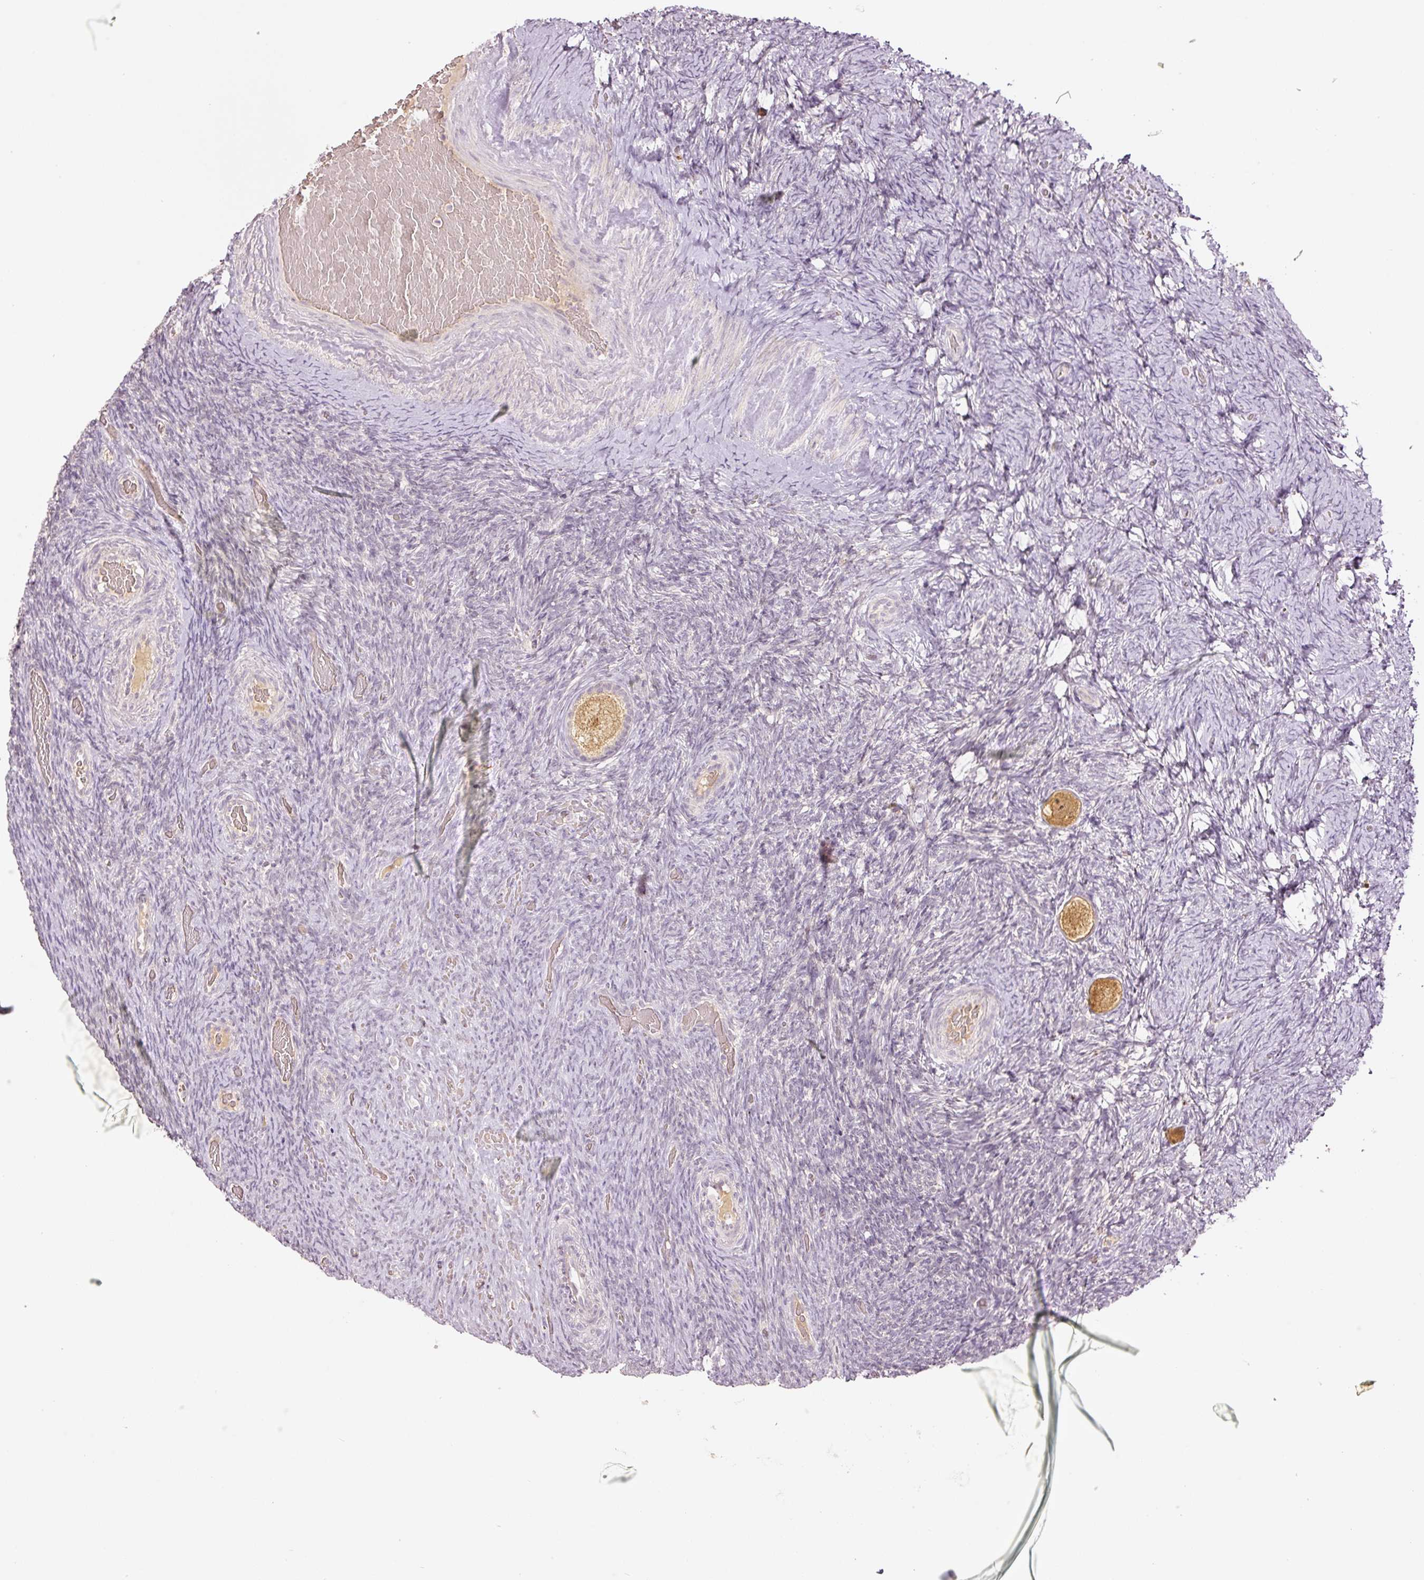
{"staining": {"intensity": "moderate", "quantity": ">75%", "location": "cytoplasmic/membranous"}, "tissue": "ovary", "cell_type": "Follicle cells", "image_type": "normal", "snomed": [{"axis": "morphology", "description": "Normal tissue, NOS"}, {"axis": "topography", "description": "Ovary"}], "caption": "Ovary was stained to show a protein in brown. There is medium levels of moderate cytoplasmic/membranous staining in approximately >75% of follicle cells. (Stains: DAB in brown, nuclei in blue, Microscopy: brightfield microscopy at high magnification).", "gene": "GZMA", "patient": {"sex": "female", "age": 34}}